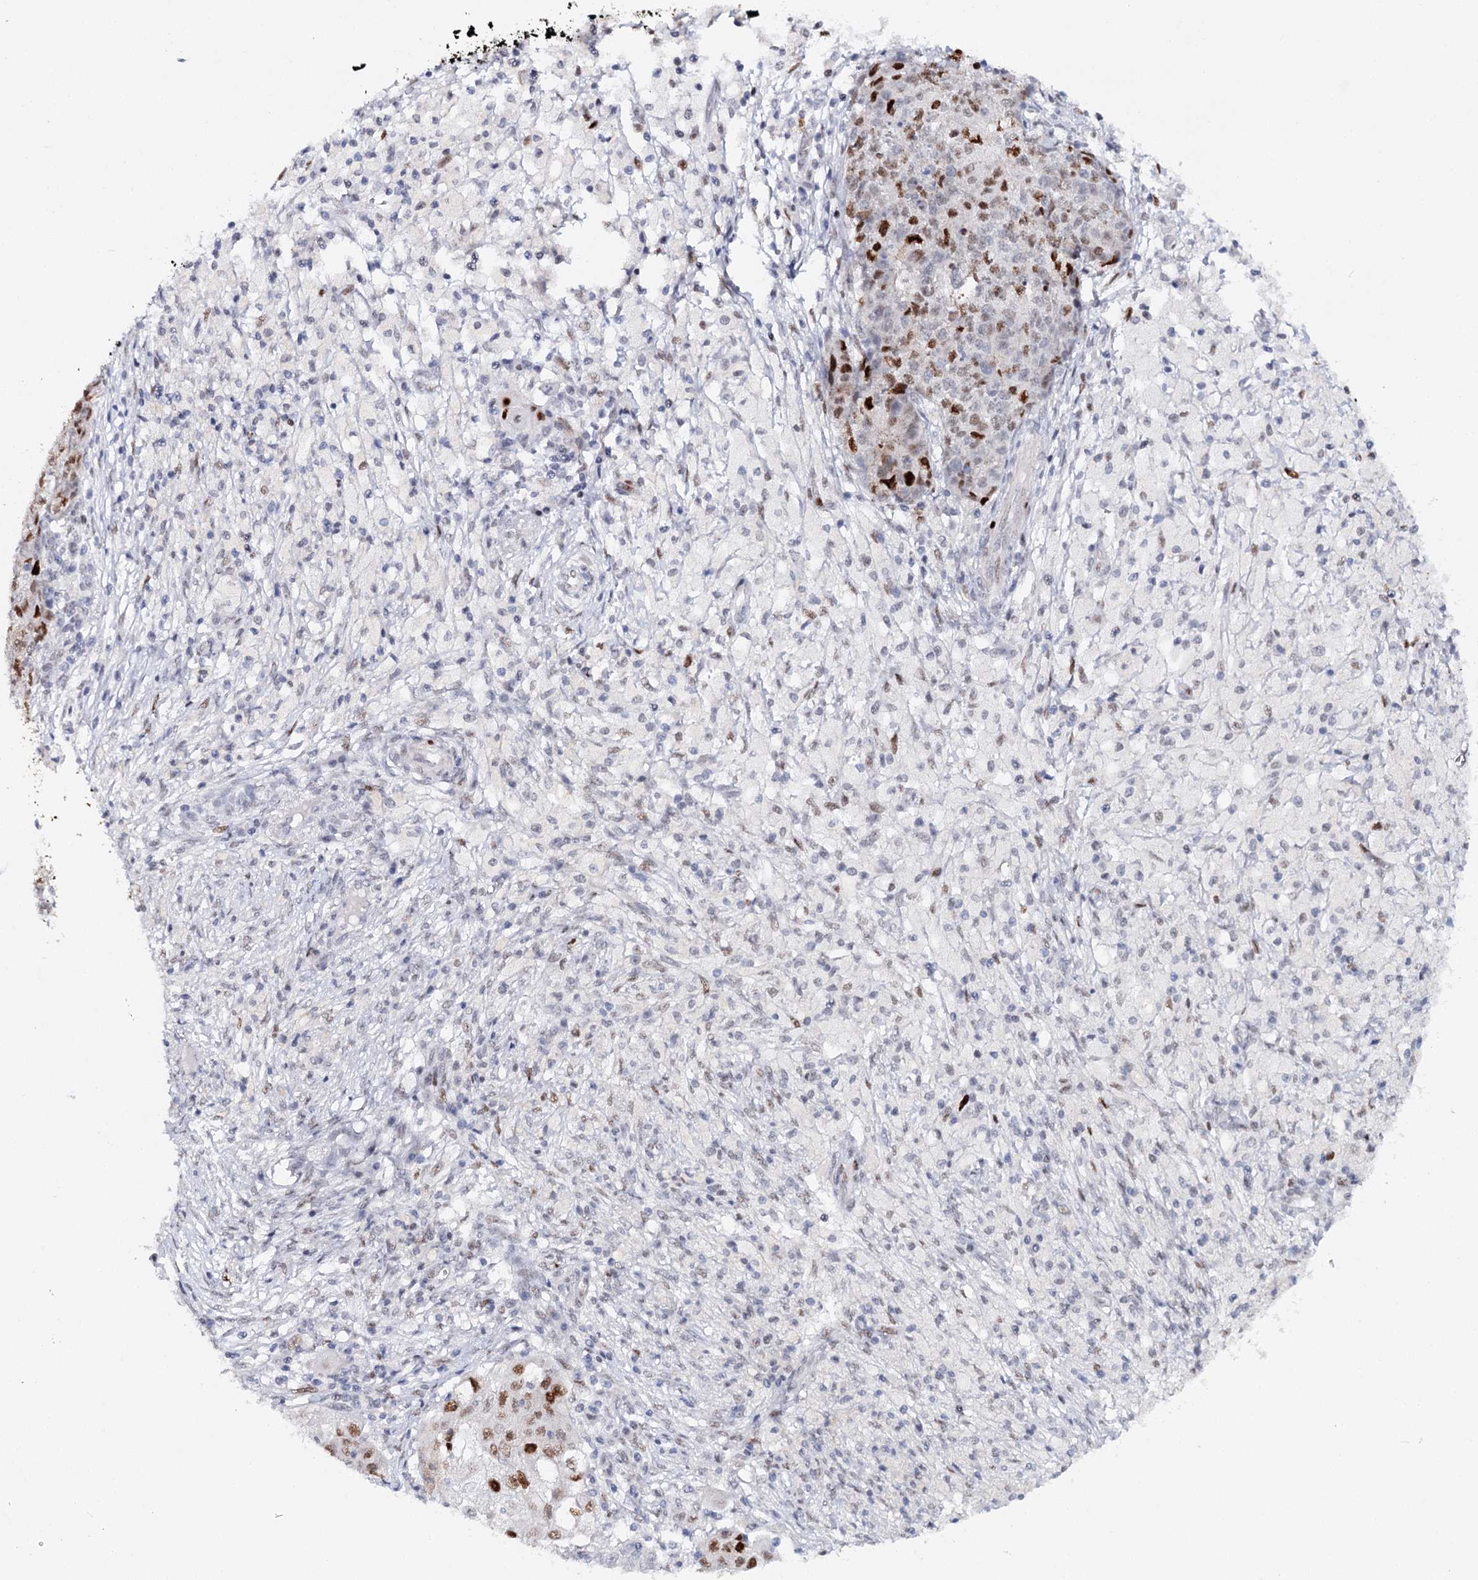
{"staining": {"intensity": "strong", "quantity": ">75%", "location": "nuclear"}, "tissue": "ovarian cancer", "cell_type": "Tumor cells", "image_type": "cancer", "snomed": [{"axis": "morphology", "description": "Carcinoma, endometroid"}, {"axis": "topography", "description": "Ovary"}], "caption": "Protein expression analysis of human ovarian cancer reveals strong nuclear expression in about >75% of tumor cells.", "gene": "TP53", "patient": {"sex": "female", "age": 42}}